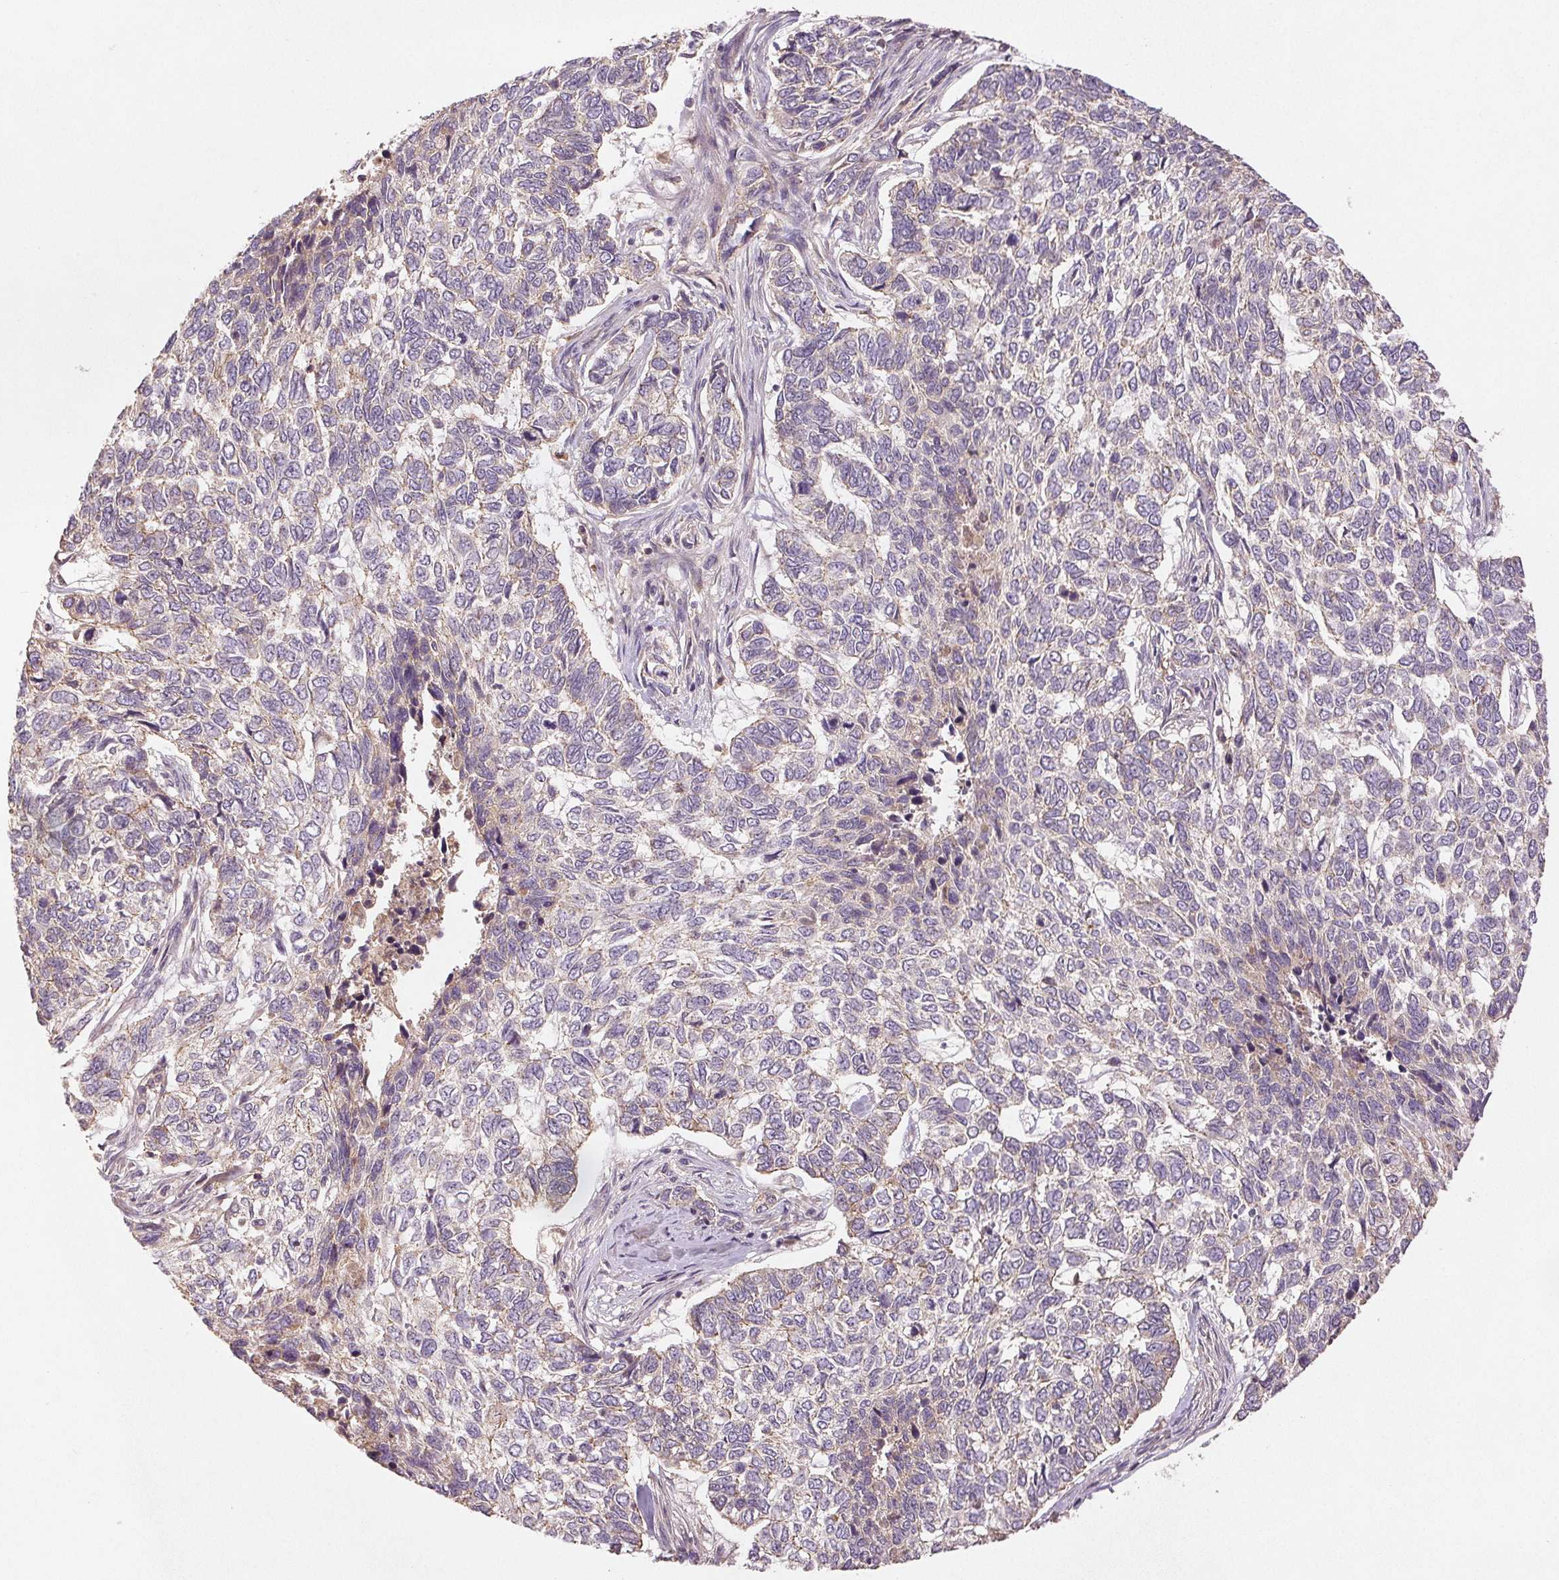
{"staining": {"intensity": "negative", "quantity": "none", "location": "none"}, "tissue": "skin cancer", "cell_type": "Tumor cells", "image_type": "cancer", "snomed": [{"axis": "morphology", "description": "Basal cell carcinoma"}, {"axis": "topography", "description": "Skin"}], "caption": "An immunohistochemistry (IHC) photomicrograph of skin cancer (basal cell carcinoma) is shown. There is no staining in tumor cells of skin cancer (basal cell carcinoma). (DAB (3,3'-diaminobenzidine) immunohistochemistry with hematoxylin counter stain).", "gene": "YIF1B", "patient": {"sex": "female", "age": 65}}